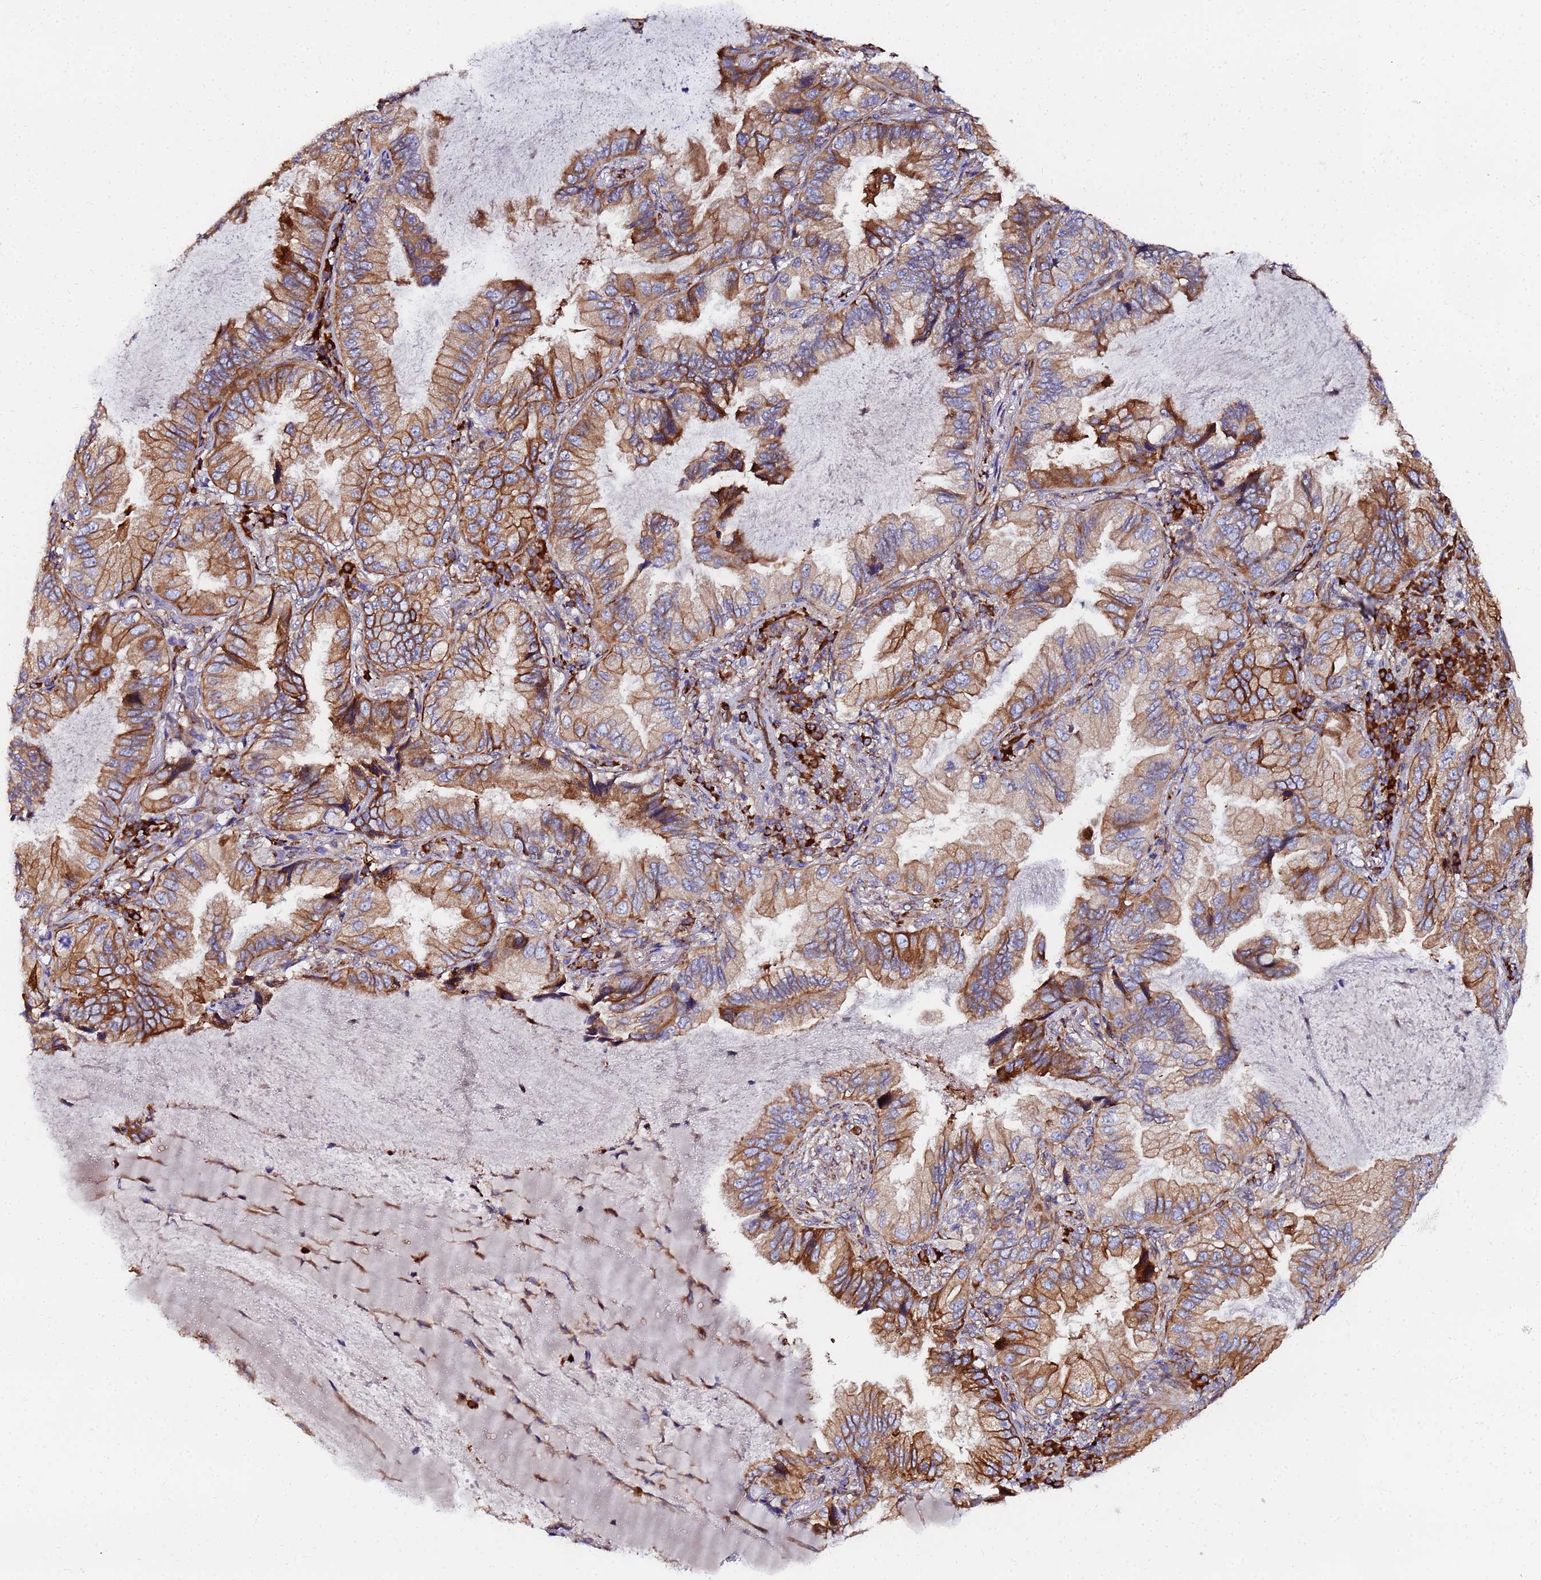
{"staining": {"intensity": "strong", "quantity": ">75%", "location": "cytoplasmic/membranous"}, "tissue": "lung cancer", "cell_type": "Tumor cells", "image_type": "cancer", "snomed": [{"axis": "morphology", "description": "Adenocarcinoma, NOS"}, {"axis": "topography", "description": "Lung"}], "caption": "Immunohistochemistry (DAB) staining of human lung adenocarcinoma displays strong cytoplasmic/membranous protein staining in approximately >75% of tumor cells.", "gene": "POM121", "patient": {"sex": "female", "age": 69}}